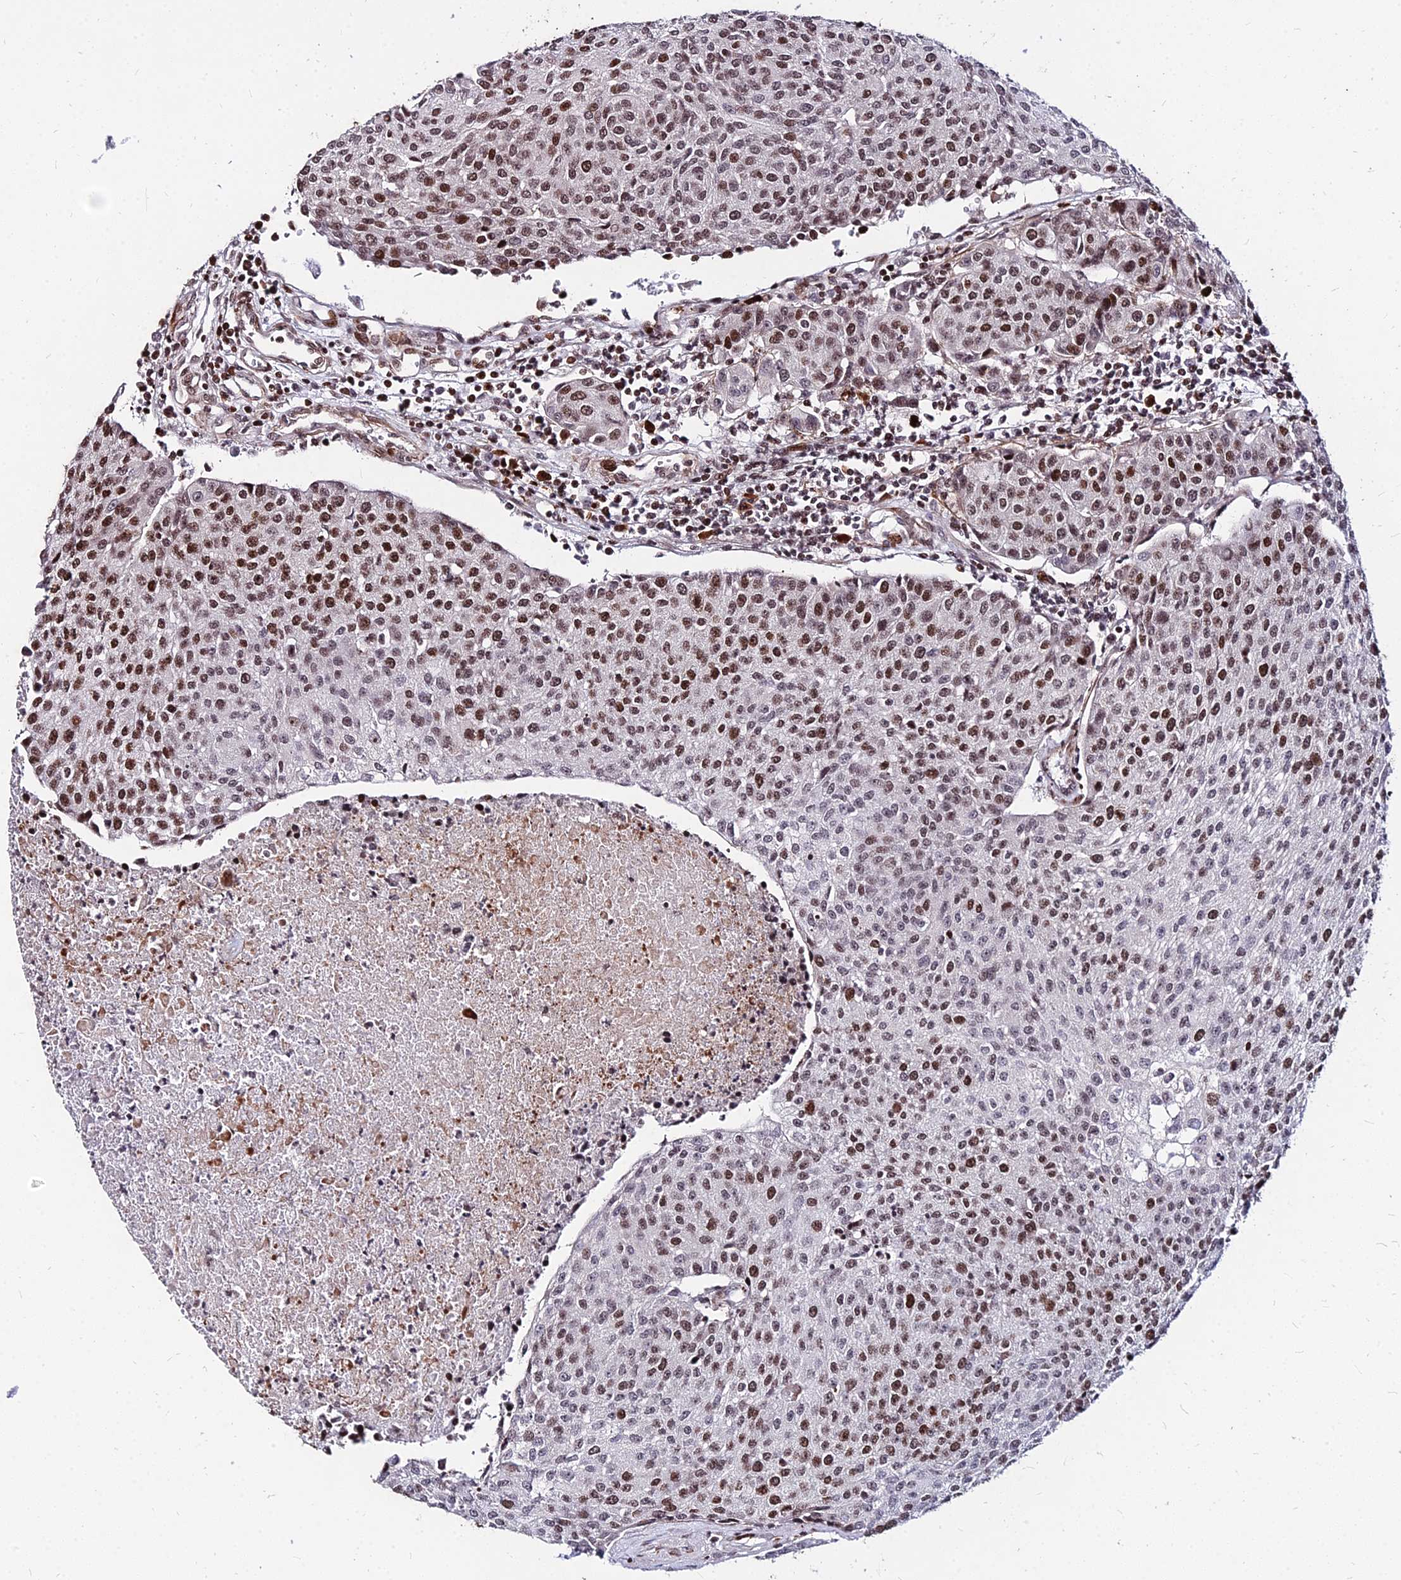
{"staining": {"intensity": "moderate", "quantity": ">75%", "location": "nuclear"}, "tissue": "urothelial cancer", "cell_type": "Tumor cells", "image_type": "cancer", "snomed": [{"axis": "morphology", "description": "Urothelial carcinoma, High grade"}, {"axis": "topography", "description": "Urinary bladder"}], "caption": "DAB immunohistochemical staining of human urothelial carcinoma (high-grade) demonstrates moderate nuclear protein positivity in approximately >75% of tumor cells.", "gene": "NYAP2", "patient": {"sex": "female", "age": 85}}